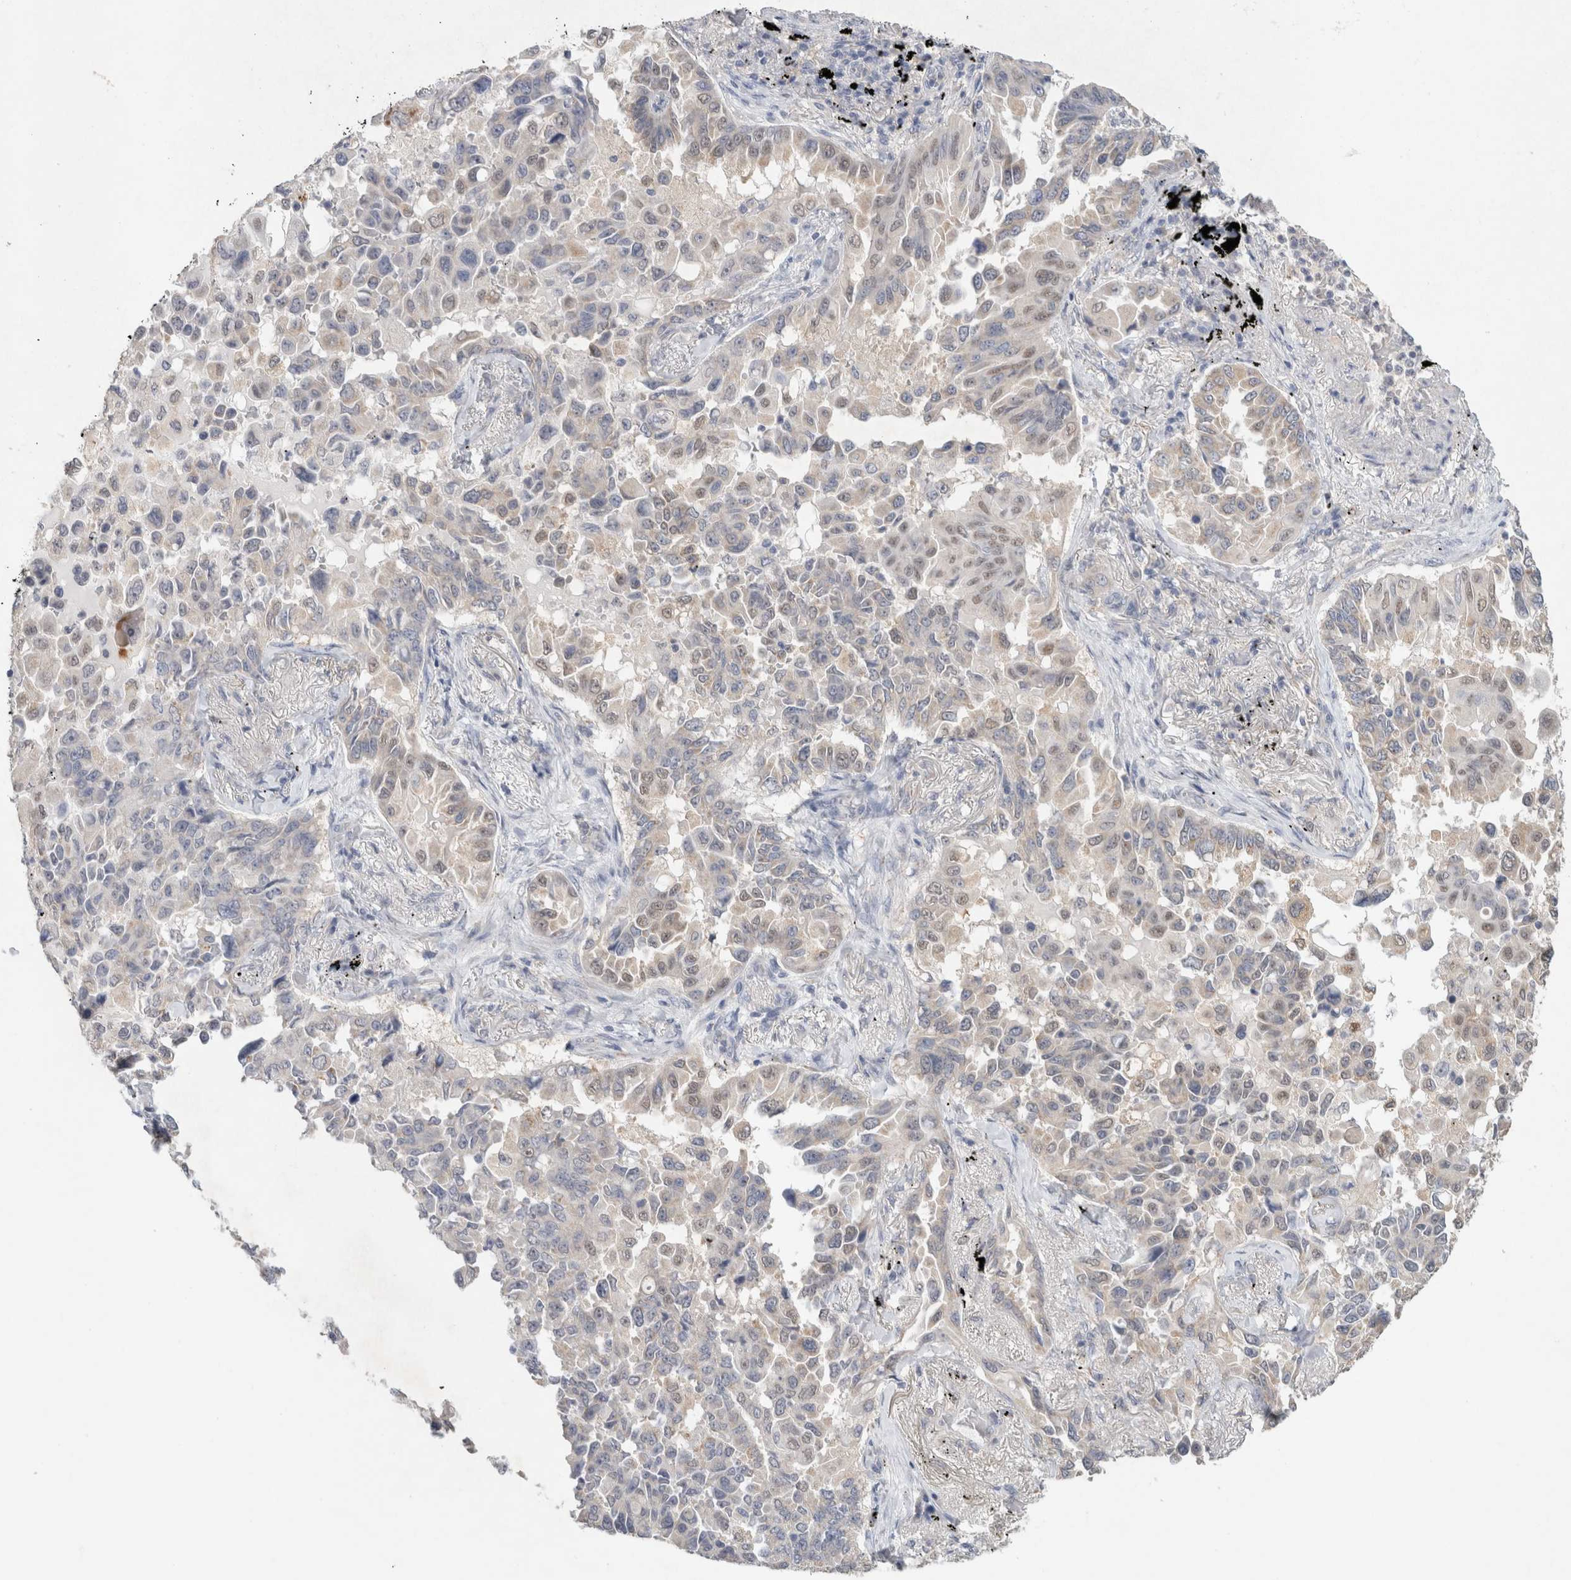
{"staining": {"intensity": "weak", "quantity": "25%-75%", "location": "nuclear"}, "tissue": "lung cancer", "cell_type": "Tumor cells", "image_type": "cancer", "snomed": [{"axis": "morphology", "description": "Adenocarcinoma, NOS"}, {"axis": "topography", "description": "Lung"}], "caption": "DAB immunohistochemical staining of human adenocarcinoma (lung) shows weak nuclear protein positivity in approximately 25%-75% of tumor cells.", "gene": "RAB14", "patient": {"sex": "female", "age": 67}}